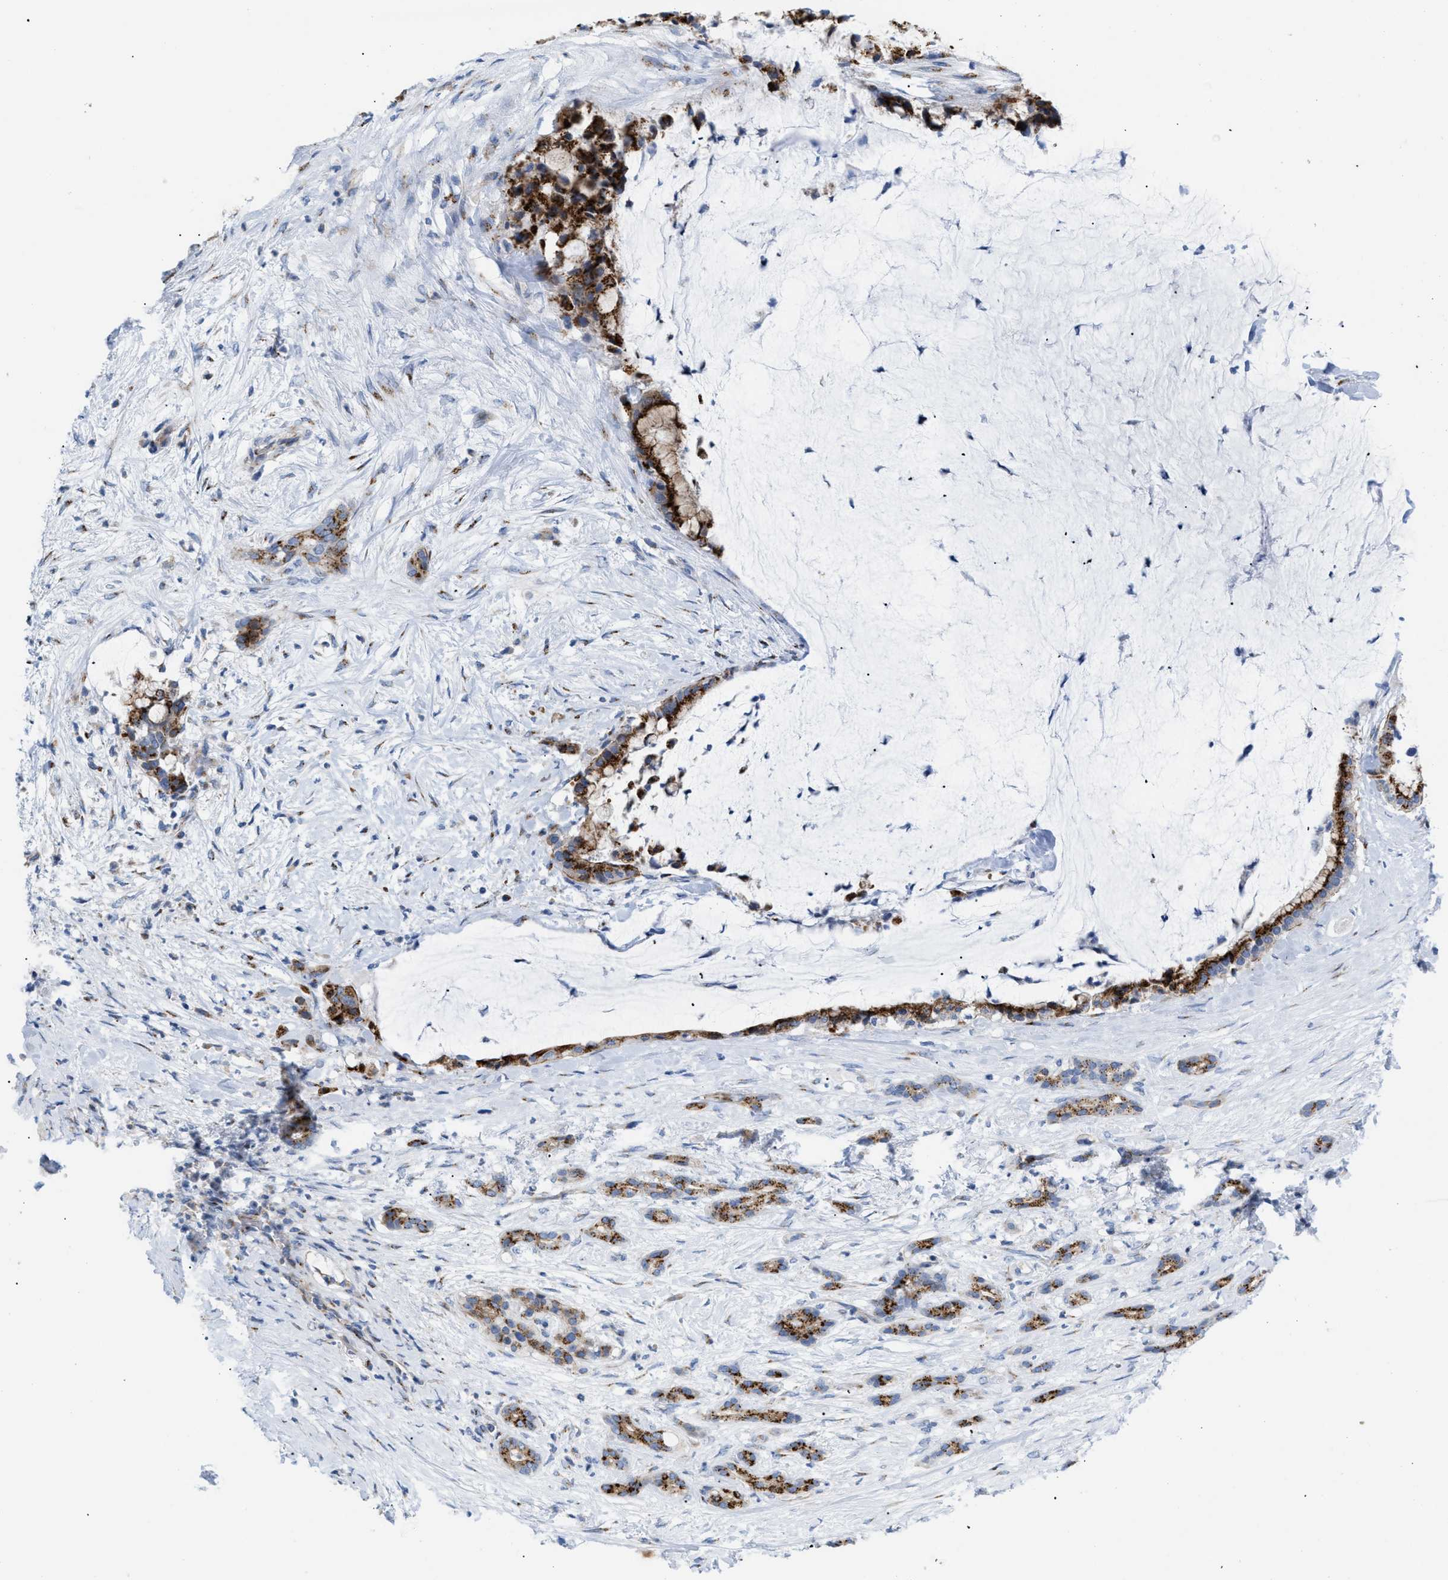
{"staining": {"intensity": "strong", "quantity": ">75%", "location": "cytoplasmic/membranous"}, "tissue": "pancreatic cancer", "cell_type": "Tumor cells", "image_type": "cancer", "snomed": [{"axis": "morphology", "description": "Adenocarcinoma, NOS"}, {"axis": "topography", "description": "Pancreas"}], "caption": "Pancreatic cancer stained with a protein marker displays strong staining in tumor cells.", "gene": "TMEM17", "patient": {"sex": "male", "age": 41}}